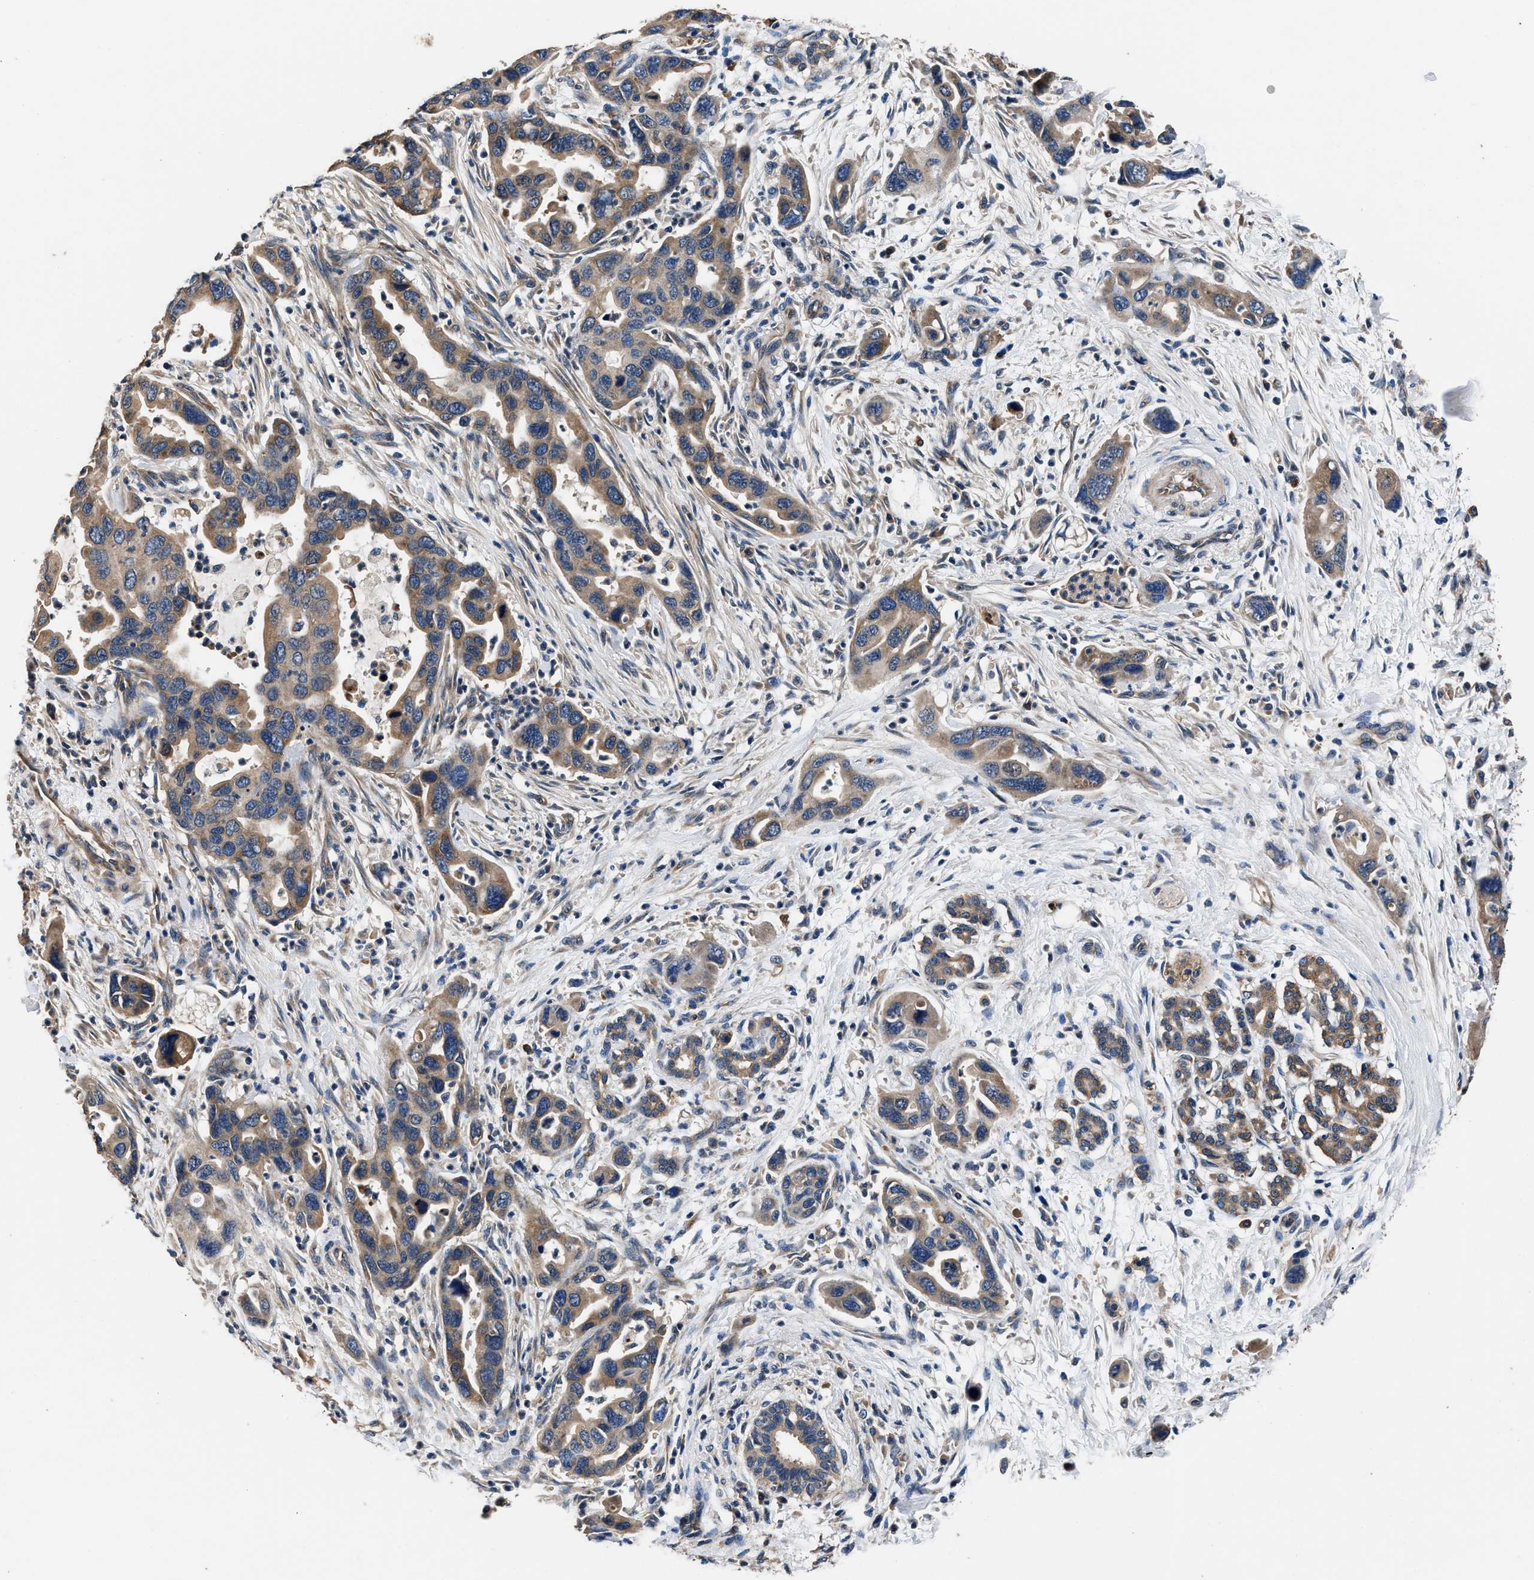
{"staining": {"intensity": "moderate", "quantity": ">75%", "location": "cytoplasmic/membranous"}, "tissue": "pancreatic cancer", "cell_type": "Tumor cells", "image_type": "cancer", "snomed": [{"axis": "morphology", "description": "Normal tissue, NOS"}, {"axis": "morphology", "description": "Adenocarcinoma, NOS"}, {"axis": "topography", "description": "Pancreas"}], "caption": "Pancreatic adenocarcinoma stained with a protein marker exhibits moderate staining in tumor cells.", "gene": "DHRS7B", "patient": {"sex": "female", "age": 71}}